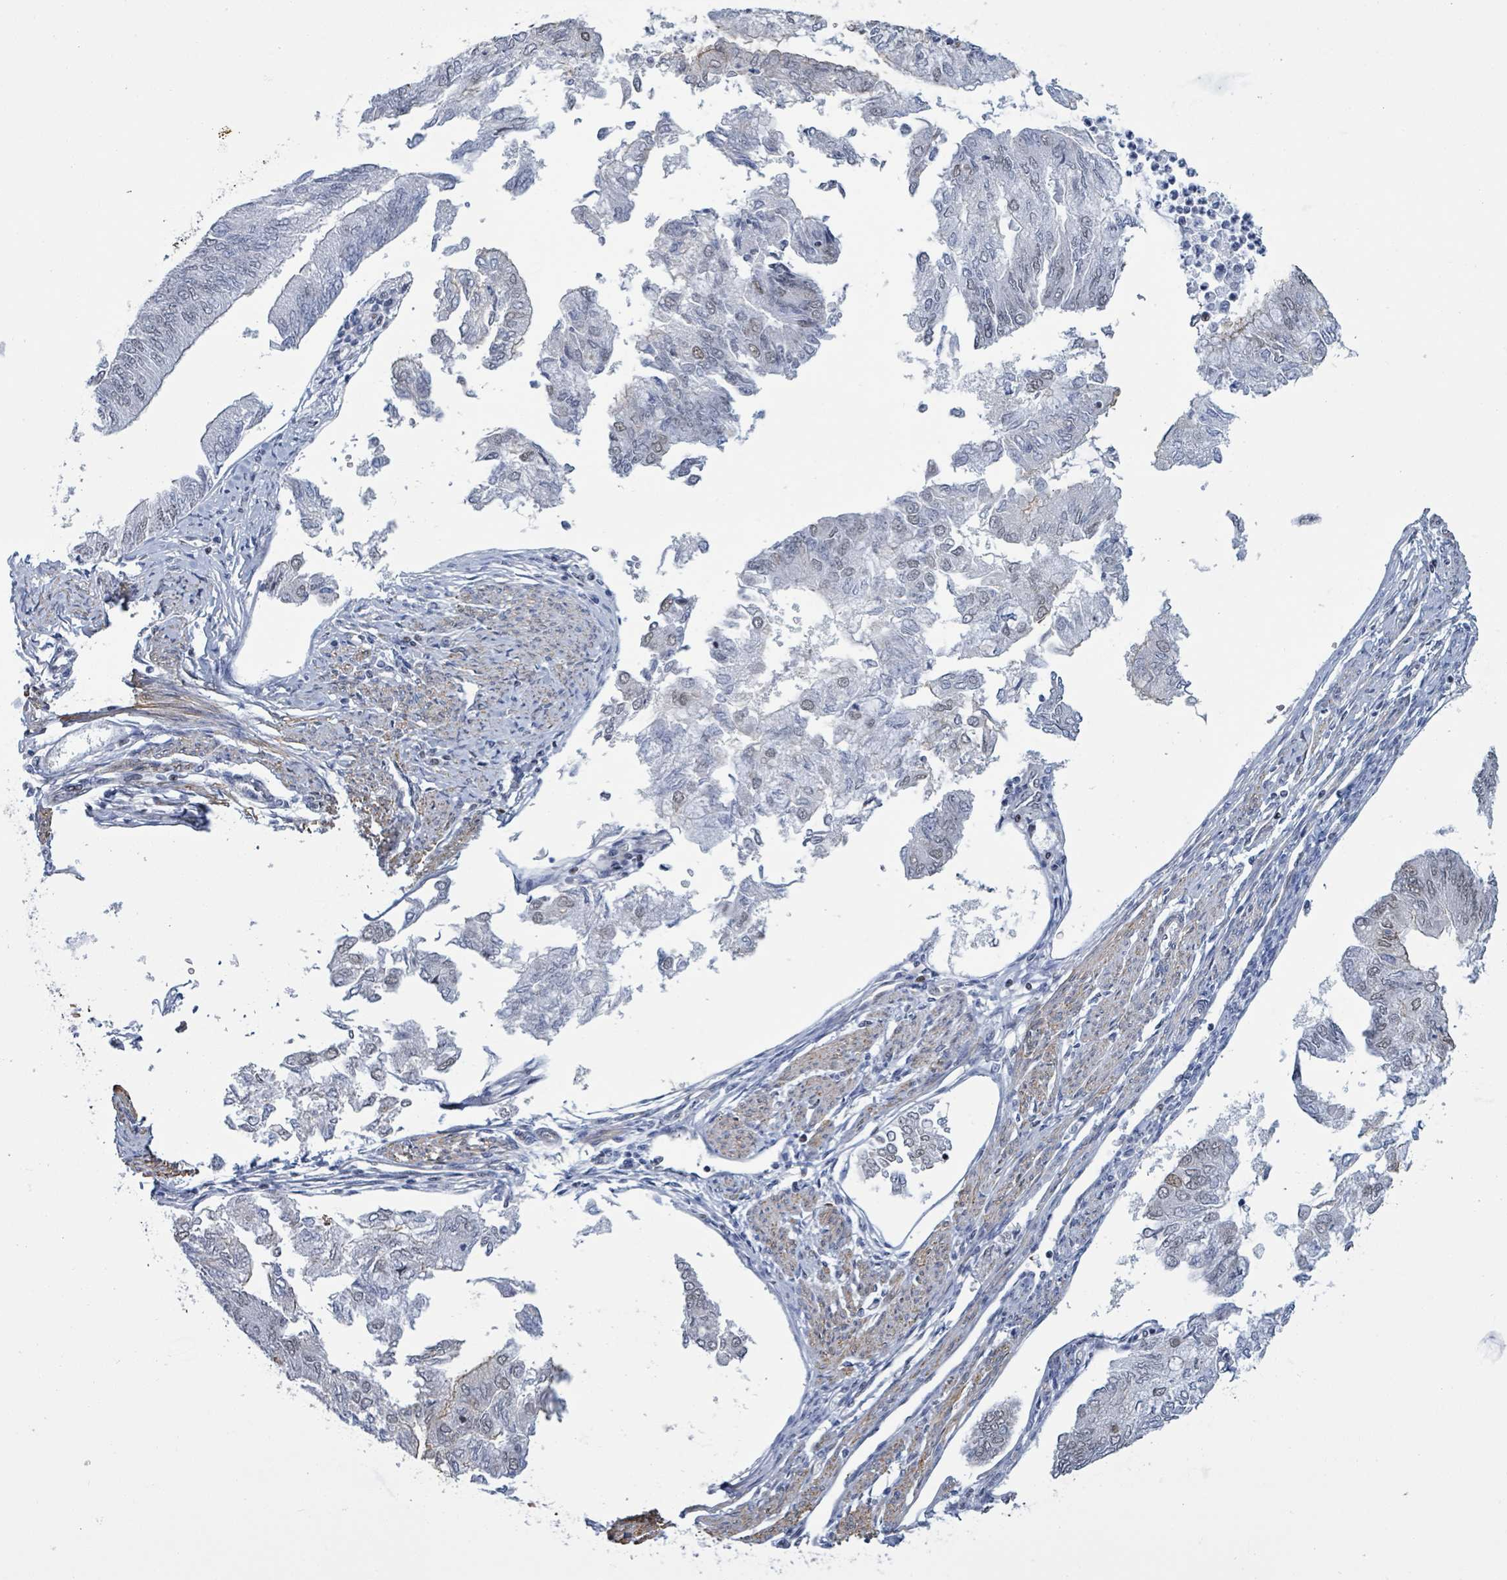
{"staining": {"intensity": "negative", "quantity": "none", "location": "none"}, "tissue": "endometrial cancer", "cell_type": "Tumor cells", "image_type": "cancer", "snomed": [{"axis": "morphology", "description": "Adenocarcinoma, NOS"}, {"axis": "topography", "description": "Endometrium"}], "caption": "Tumor cells show no significant protein staining in endometrial cancer. (Stains: DAB IHC with hematoxylin counter stain, Microscopy: brightfield microscopy at high magnification).", "gene": "DMRTC1B", "patient": {"sex": "female", "age": 68}}